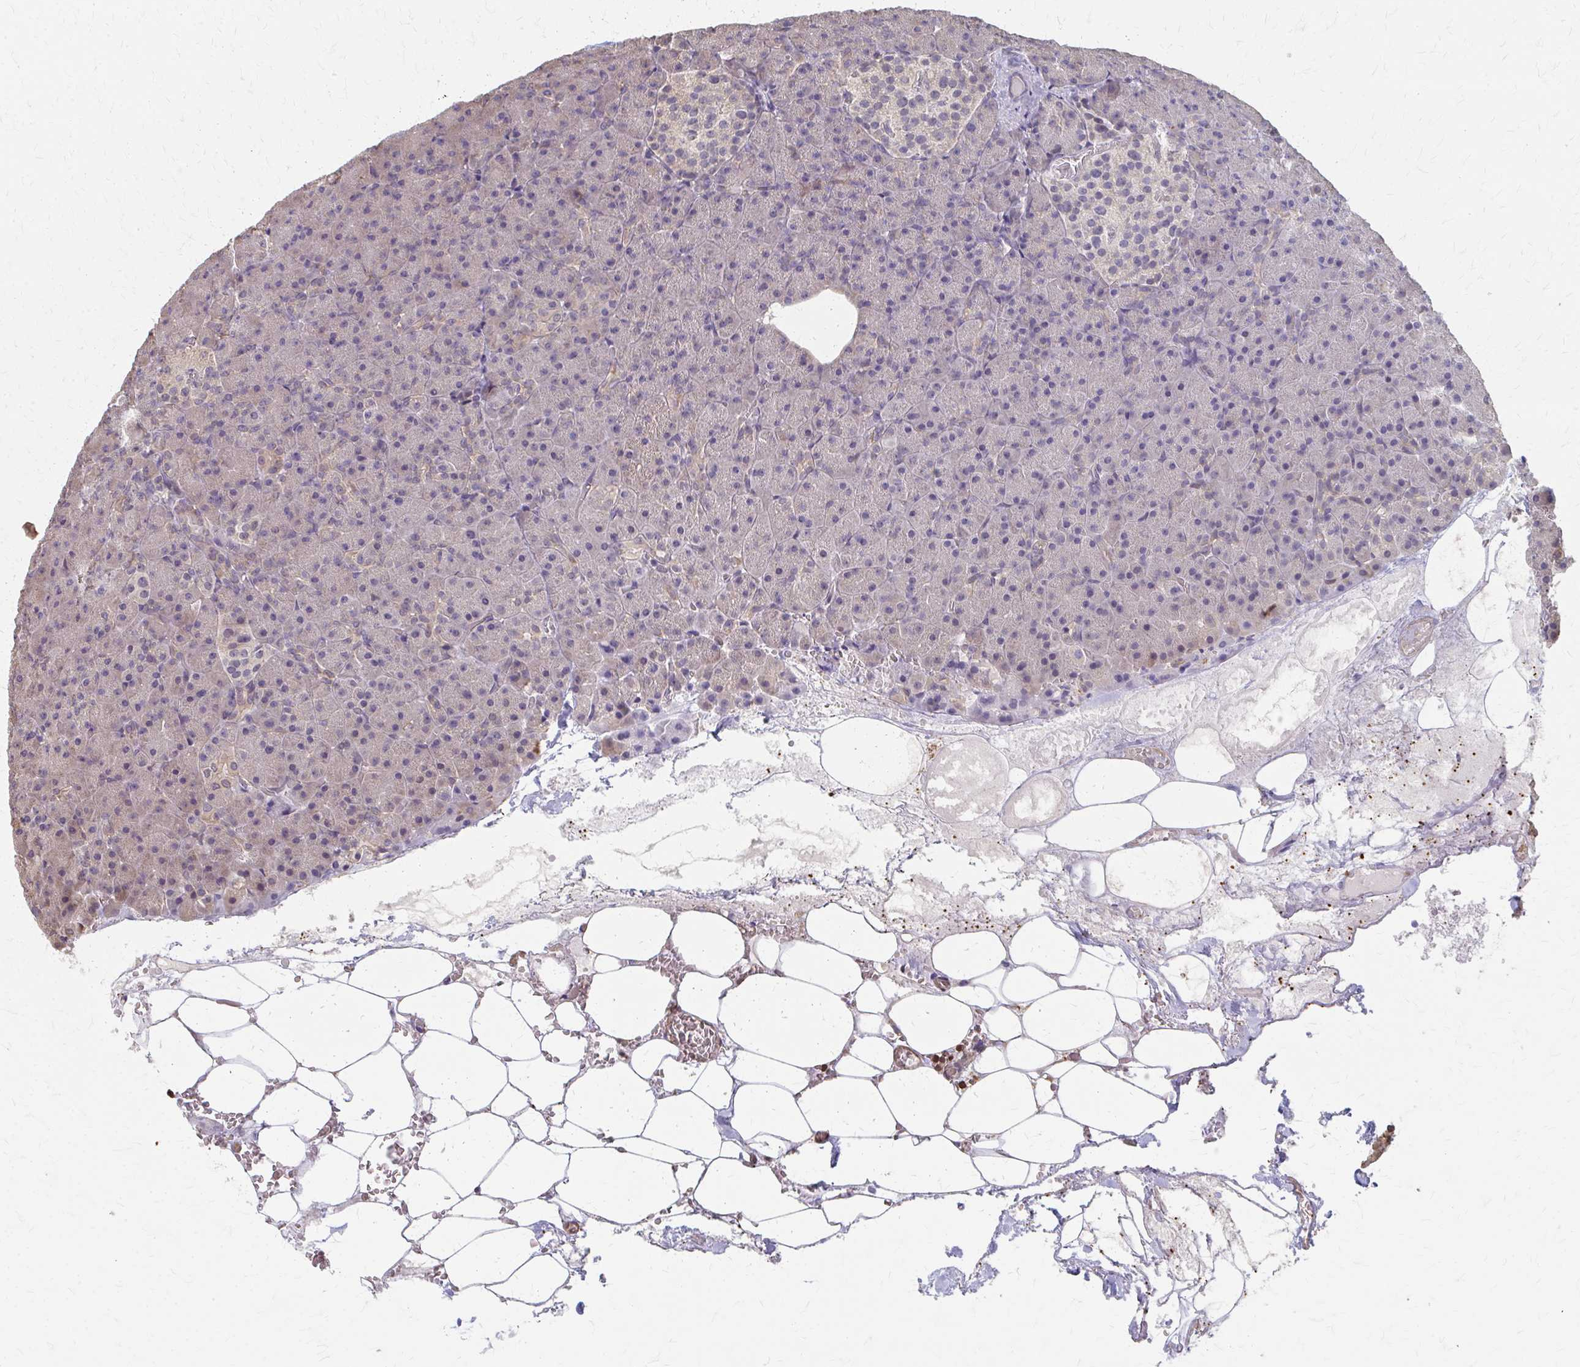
{"staining": {"intensity": "weak", "quantity": "<25%", "location": "cytoplasmic/membranous"}, "tissue": "pancreas", "cell_type": "Exocrine glandular cells", "image_type": "normal", "snomed": [{"axis": "morphology", "description": "Normal tissue, NOS"}, {"axis": "topography", "description": "Pancreas"}], "caption": "Pancreas stained for a protein using immunohistochemistry reveals no expression exocrine glandular cells.", "gene": "RABGAP1L", "patient": {"sex": "female", "age": 74}}